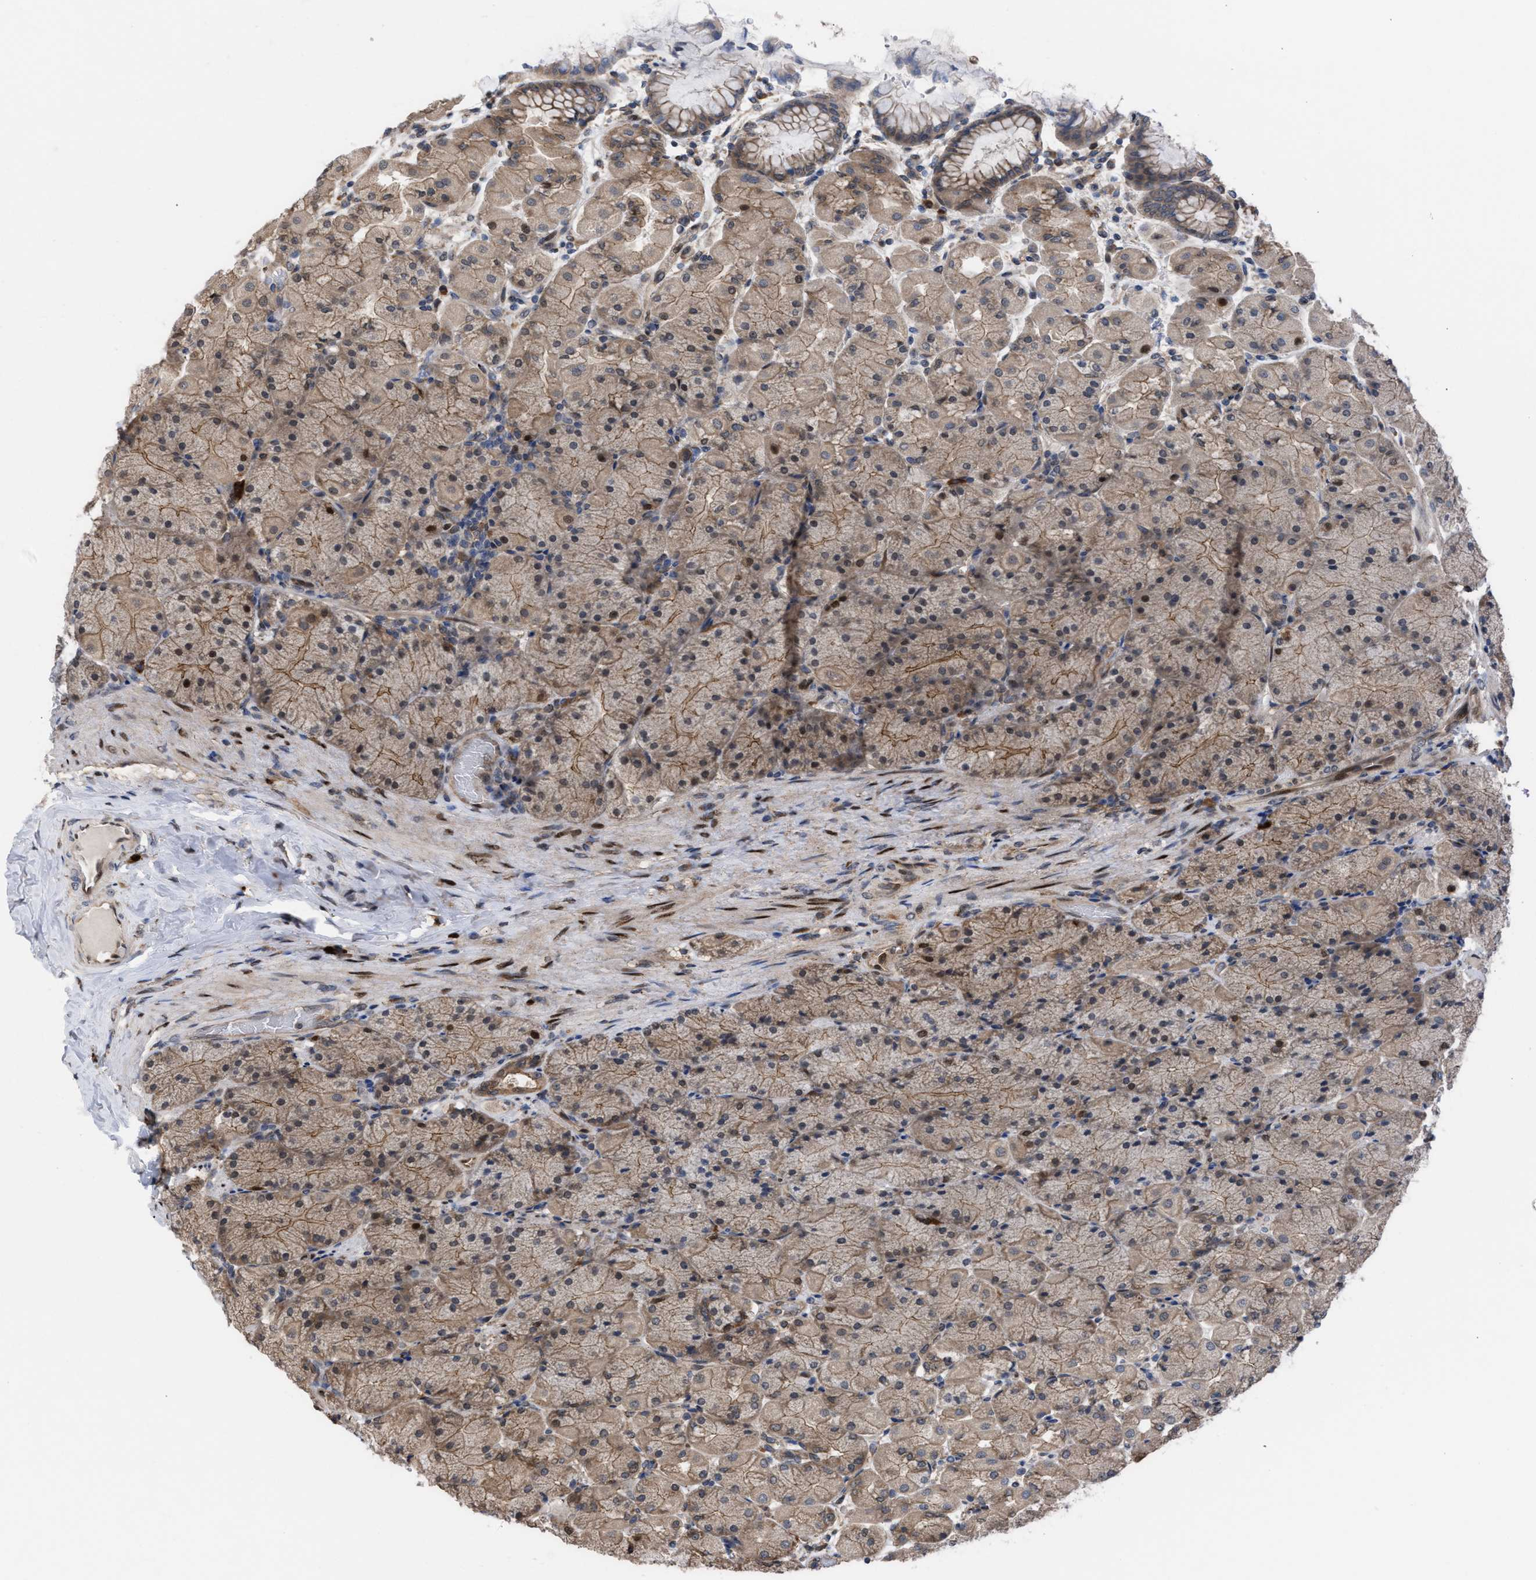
{"staining": {"intensity": "moderate", "quantity": ">75%", "location": "cytoplasmic/membranous"}, "tissue": "stomach", "cell_type": "Glandular cells", "image_type": "normal", "snomed": [{"axis": "morphology", "description": "Normal tissue, NOS"}, {"axis": "topography", "description": "Stomach, upper"}], "caption": "Protein staining shows moderate cytoplasmic/membranous expression in approximately >75% of glandular cells in benign stomach.", "gene": "TP53BP2", "patient": {"sex": "female", "age": 56}}